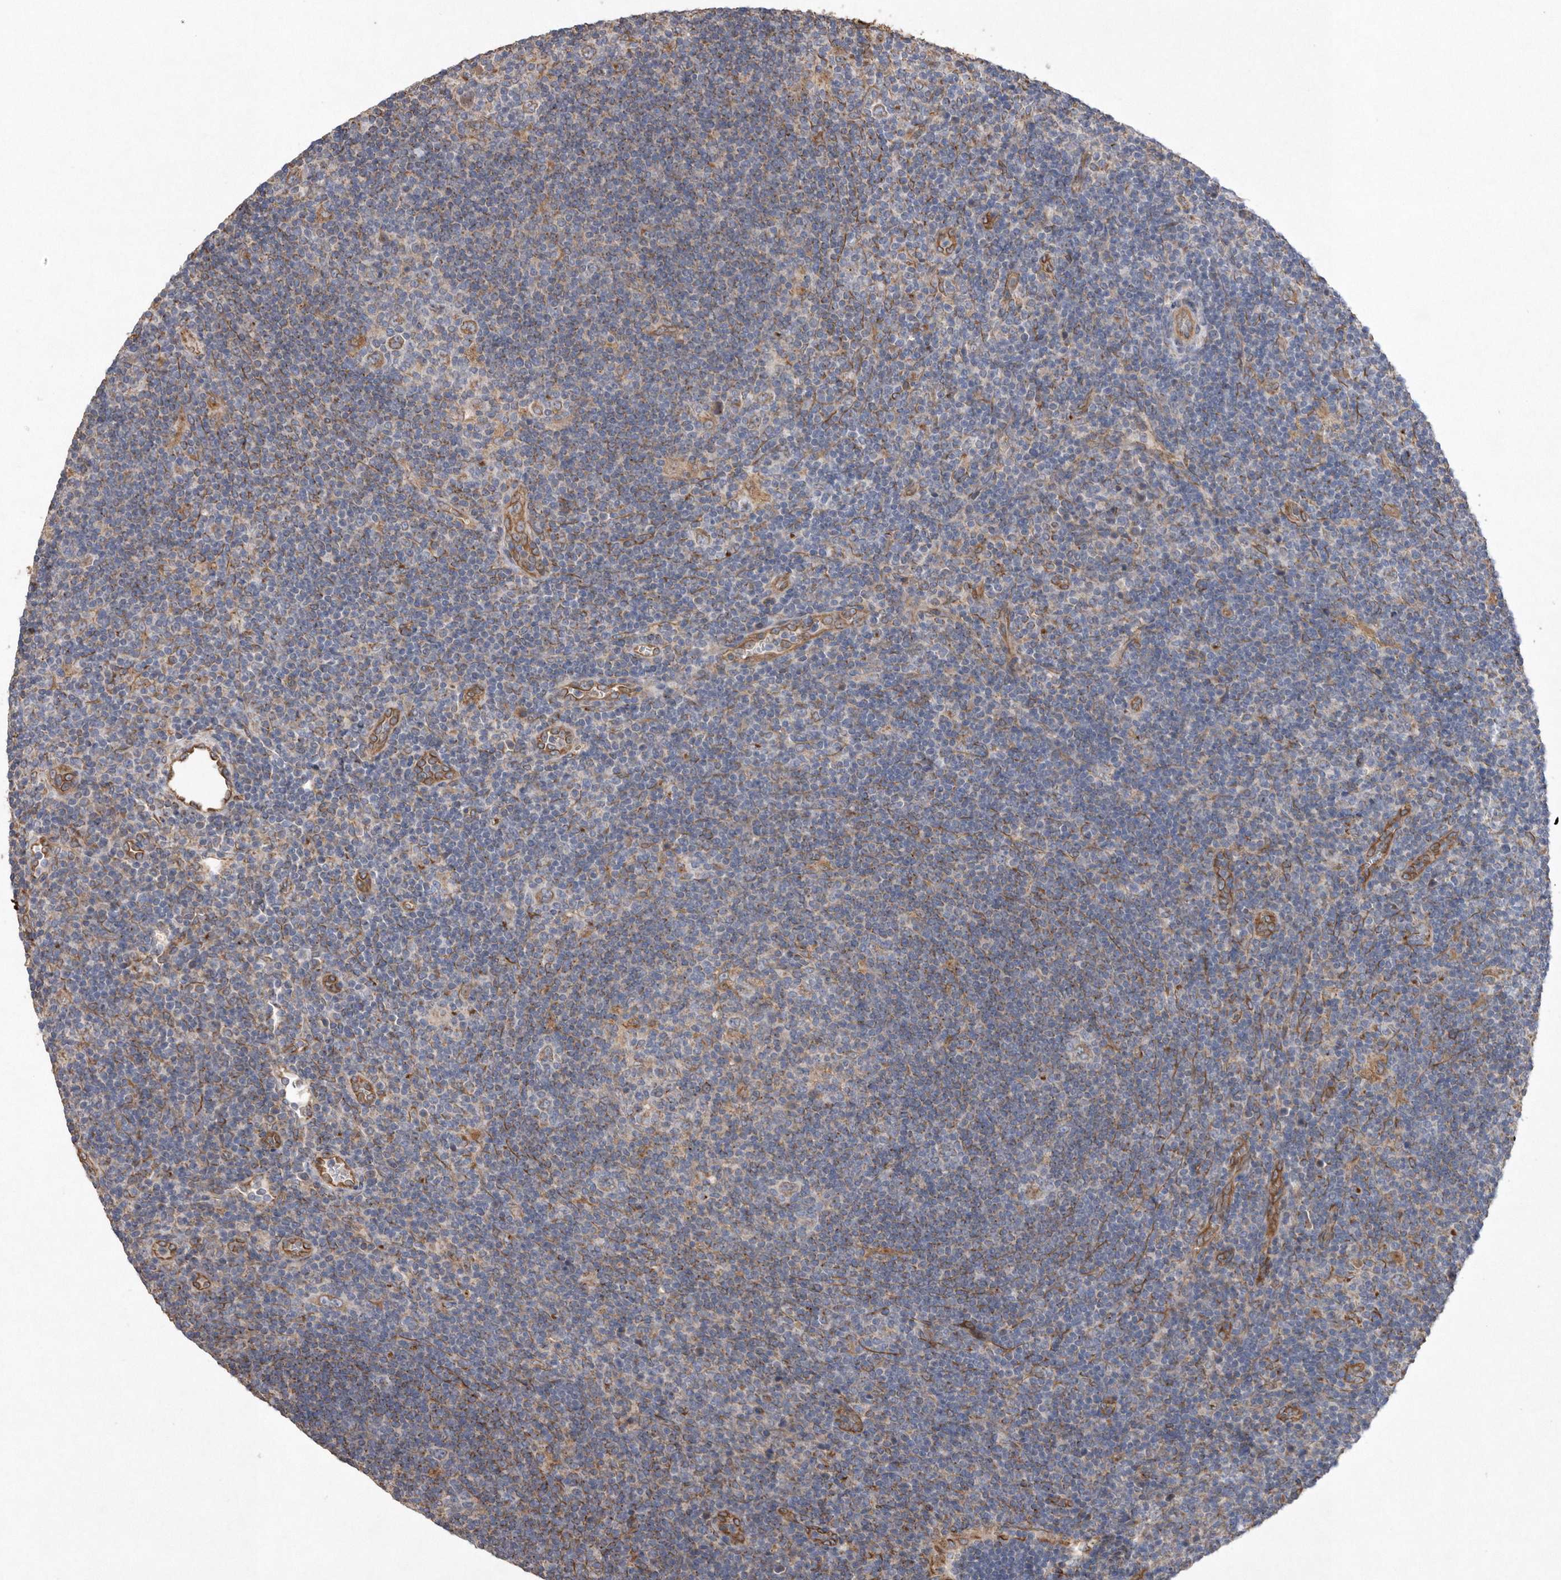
{"staining": {"intensity": "moderate", "quantity": "25%-75%", "location": "cytoplasmic/membranous"}, "tissue": "lymphoma", "cell_type": "Tumor cells", "image_type": "cancer", "snomed": [{"axis": "morphology", "description": "Hodgkin's disease, NOS"}, {"axis": "topography", "description": "Lymph node"}], "caption": "Approximately 25%-75% of tumor cells in human lymphoma exhibit moderate cytoplasmic/membranous protein positivity as visualized by brown immunohistochemical staining.", "gene": "PON2", "patient": {"sex": "female", "age": 57}}